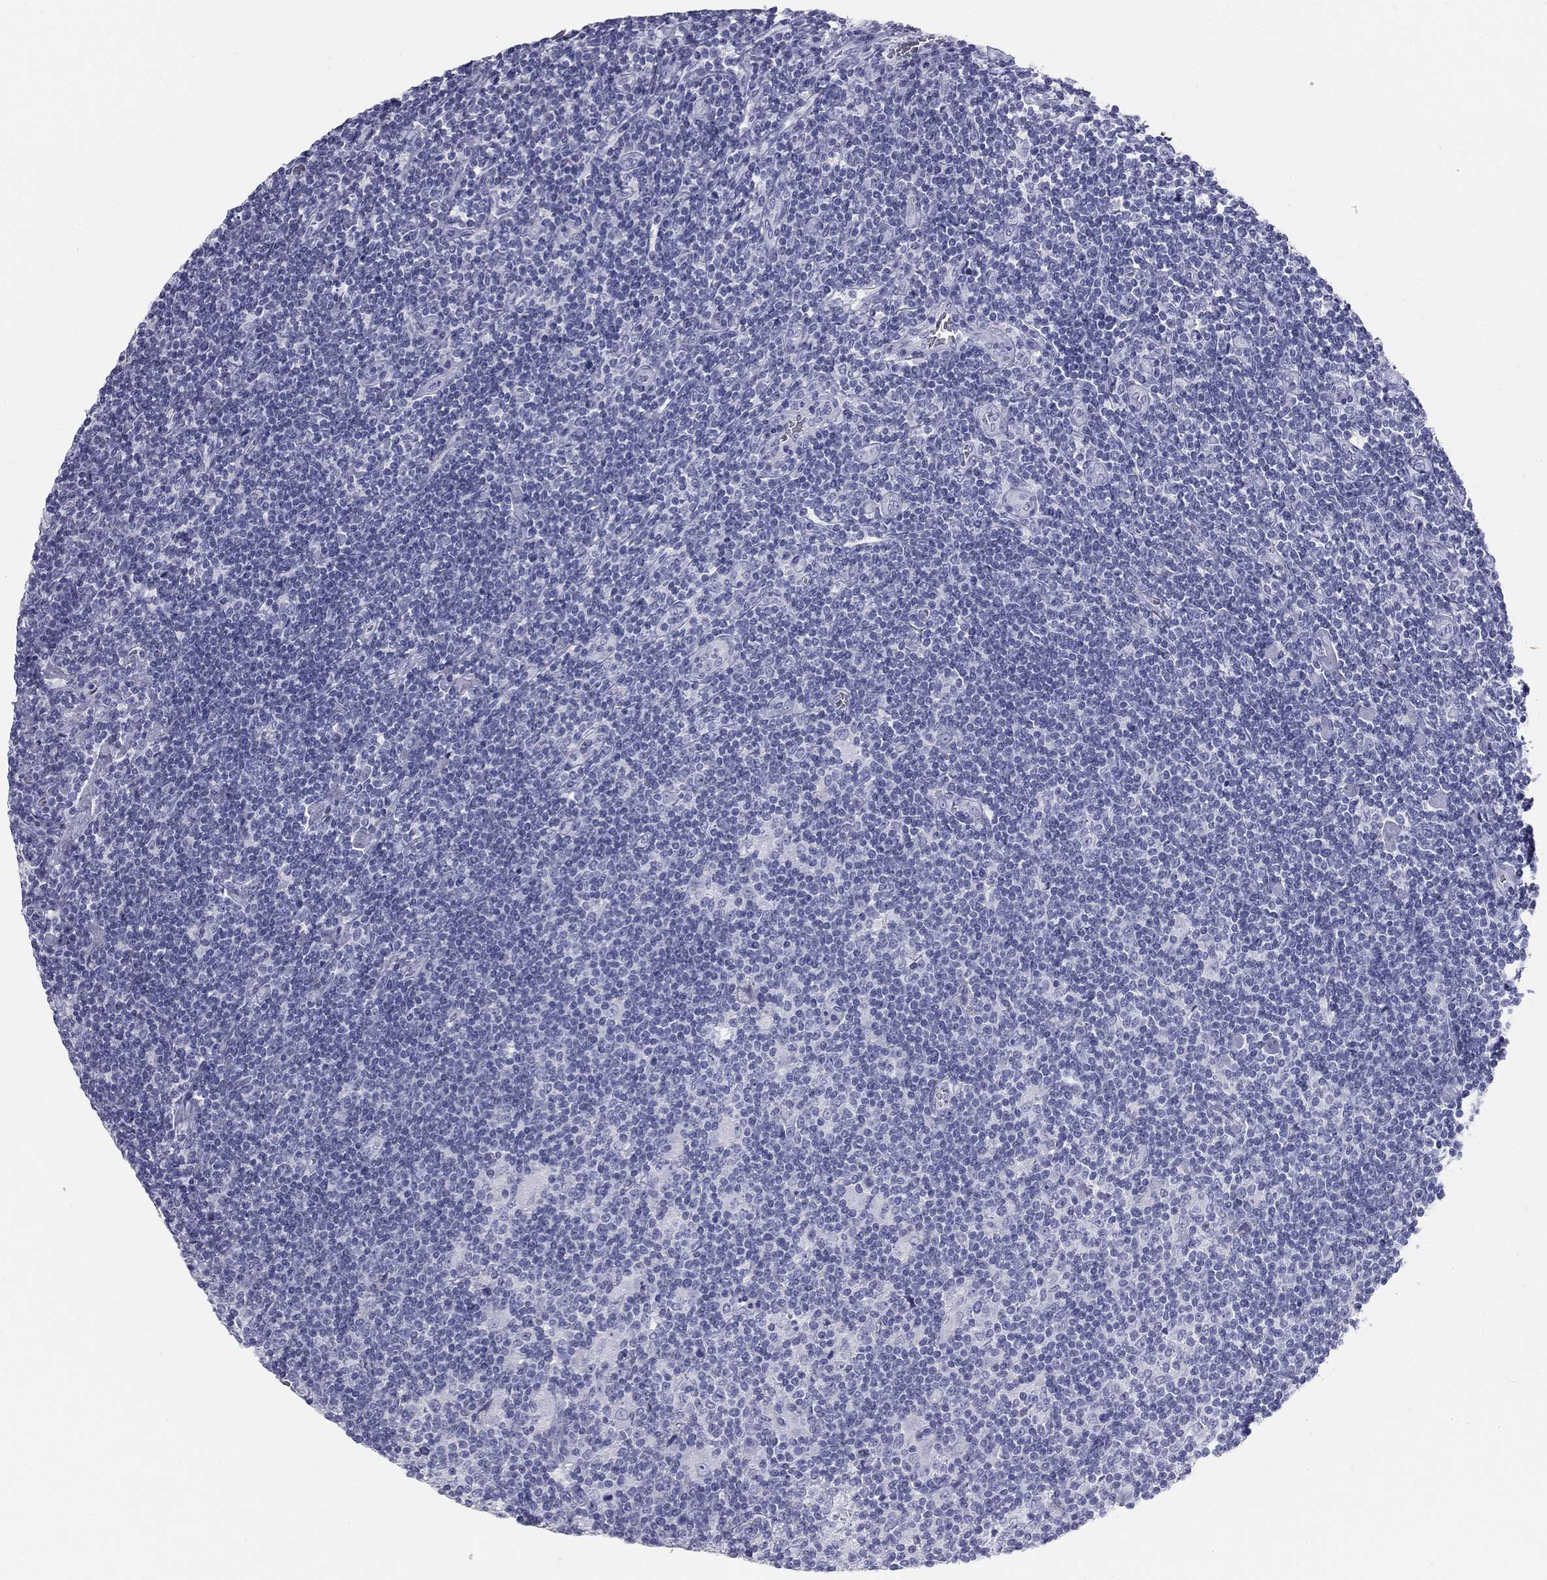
{"staining": {"intensity": "negative", "quantity": "none", "location": "none"}, "tissue": "lymphoma", "cell_type": "Tumor cells", "image_type": "cancer", "snomed": [{"axis": "morphology", "description": "Hodgkin's disease, NOS"}, {"axis": "topography", "description": "Lymph node"}], "caption": "Protein analysis of Hodgkin's disease shows no significant staining in tumor cells. (Stains: DAB immunohistochemistry (IHC) with hematoxylin counter stain, Microscopy: brightfield microscopy at high magnification).", "gene": "SULT2B1", "patient": {"sex": "male", "age": 40}}